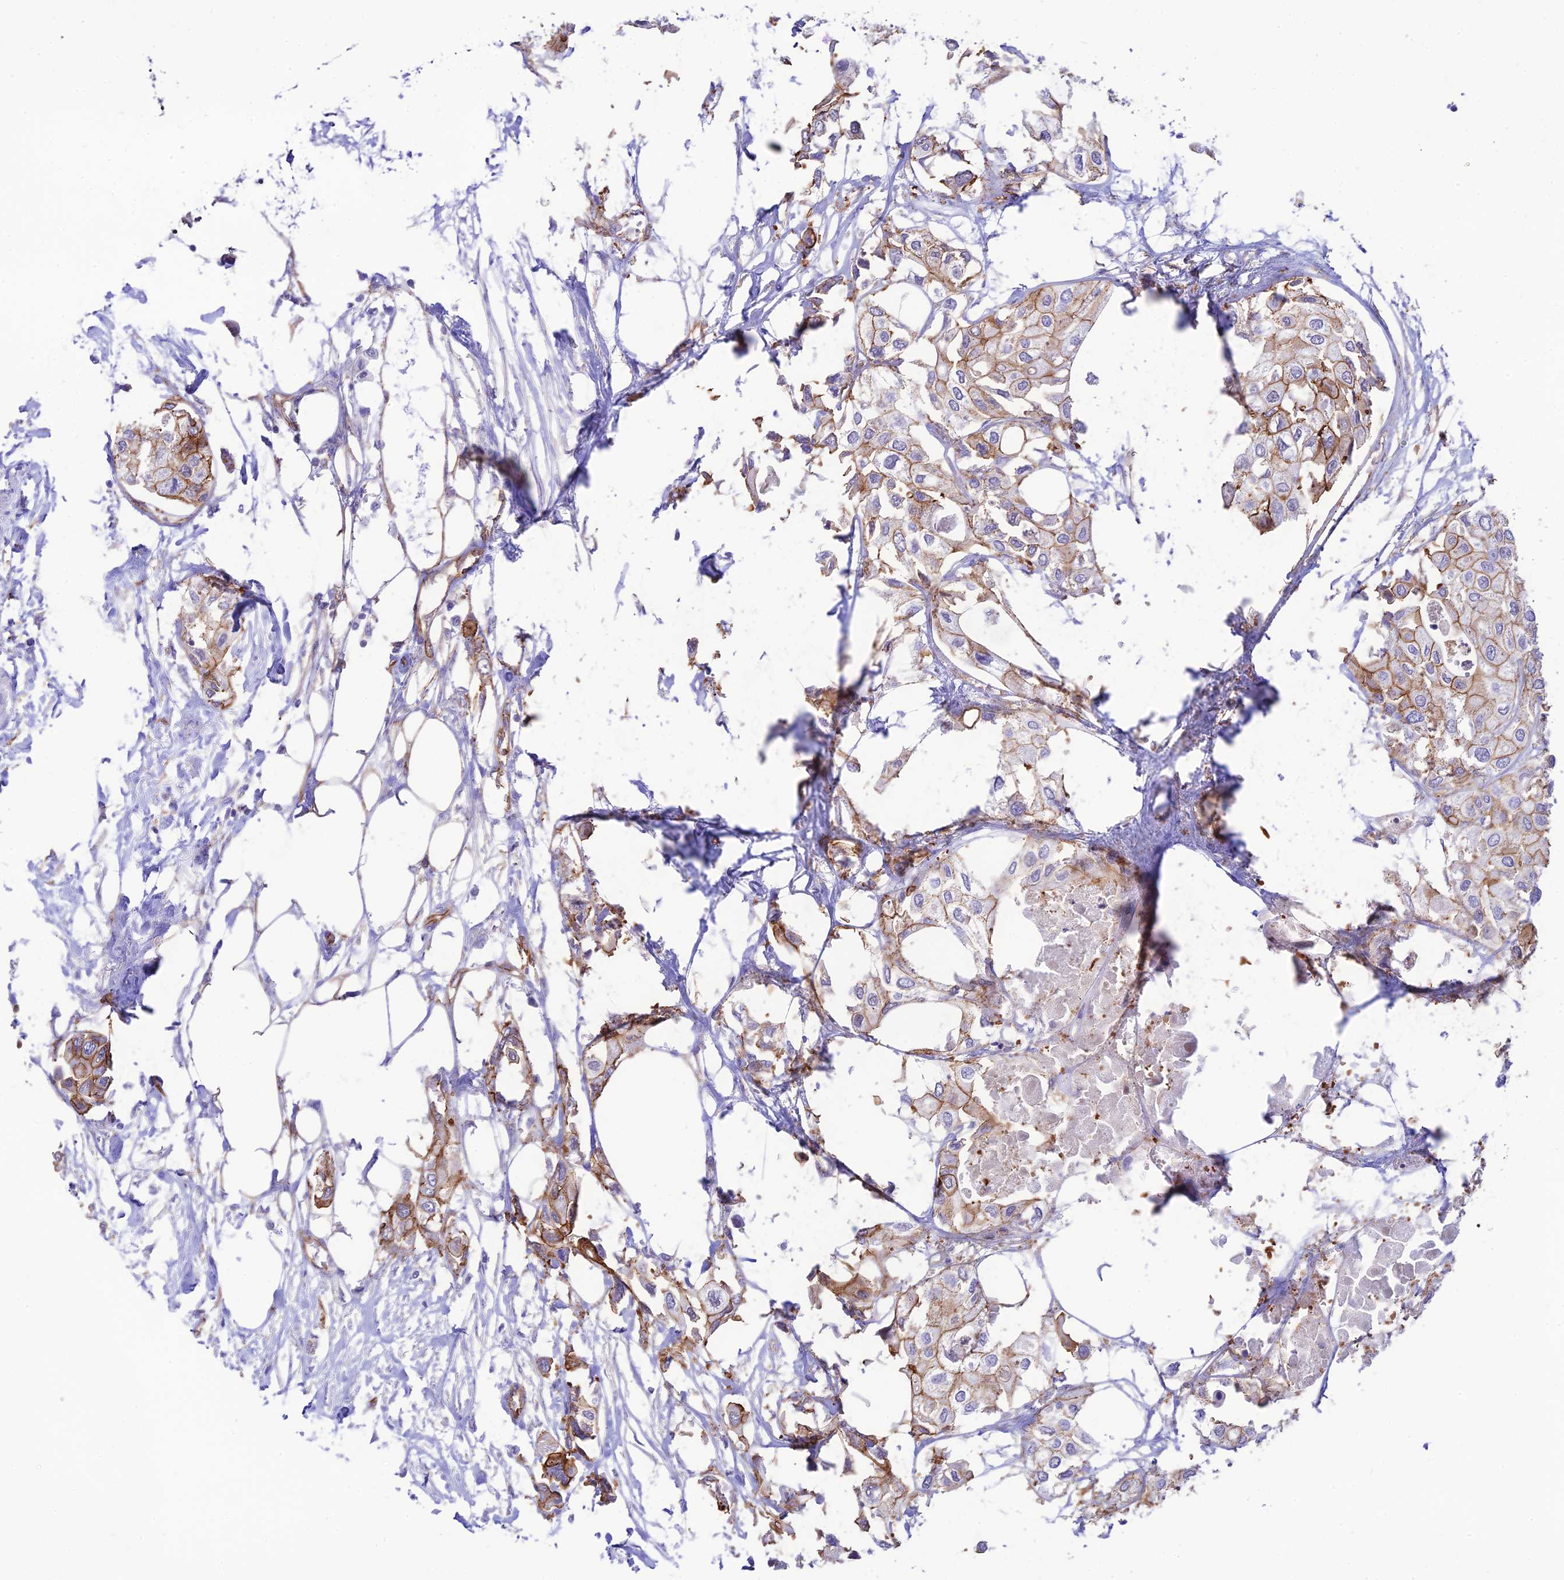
{"staining": {"intensity": "moderate", "quantity": "25%-75%", "location": "cytoplasmic/membranous"}, "tissue": "urothelial cancer", "cell_type": "Tumor cells", "image_type": "cancer", "snomed": [{"axis": "morphology", "description": "Urothelial carcinoma, High grade"}, {"axis": "topography", "description": "Urinary bladder"}], "caption": "This histopathology image demonstrates urothelial carcinoma (high-grade) stained with immunohistochemistry (IHC) to label a protein in brown. The cytoplasmic/membranous of tumor cells show moderate positivity for the protein. Nuclei are counter-stained blue.", "gene": "YPEL5", "patient": {"sex": "male", "age": 64}}